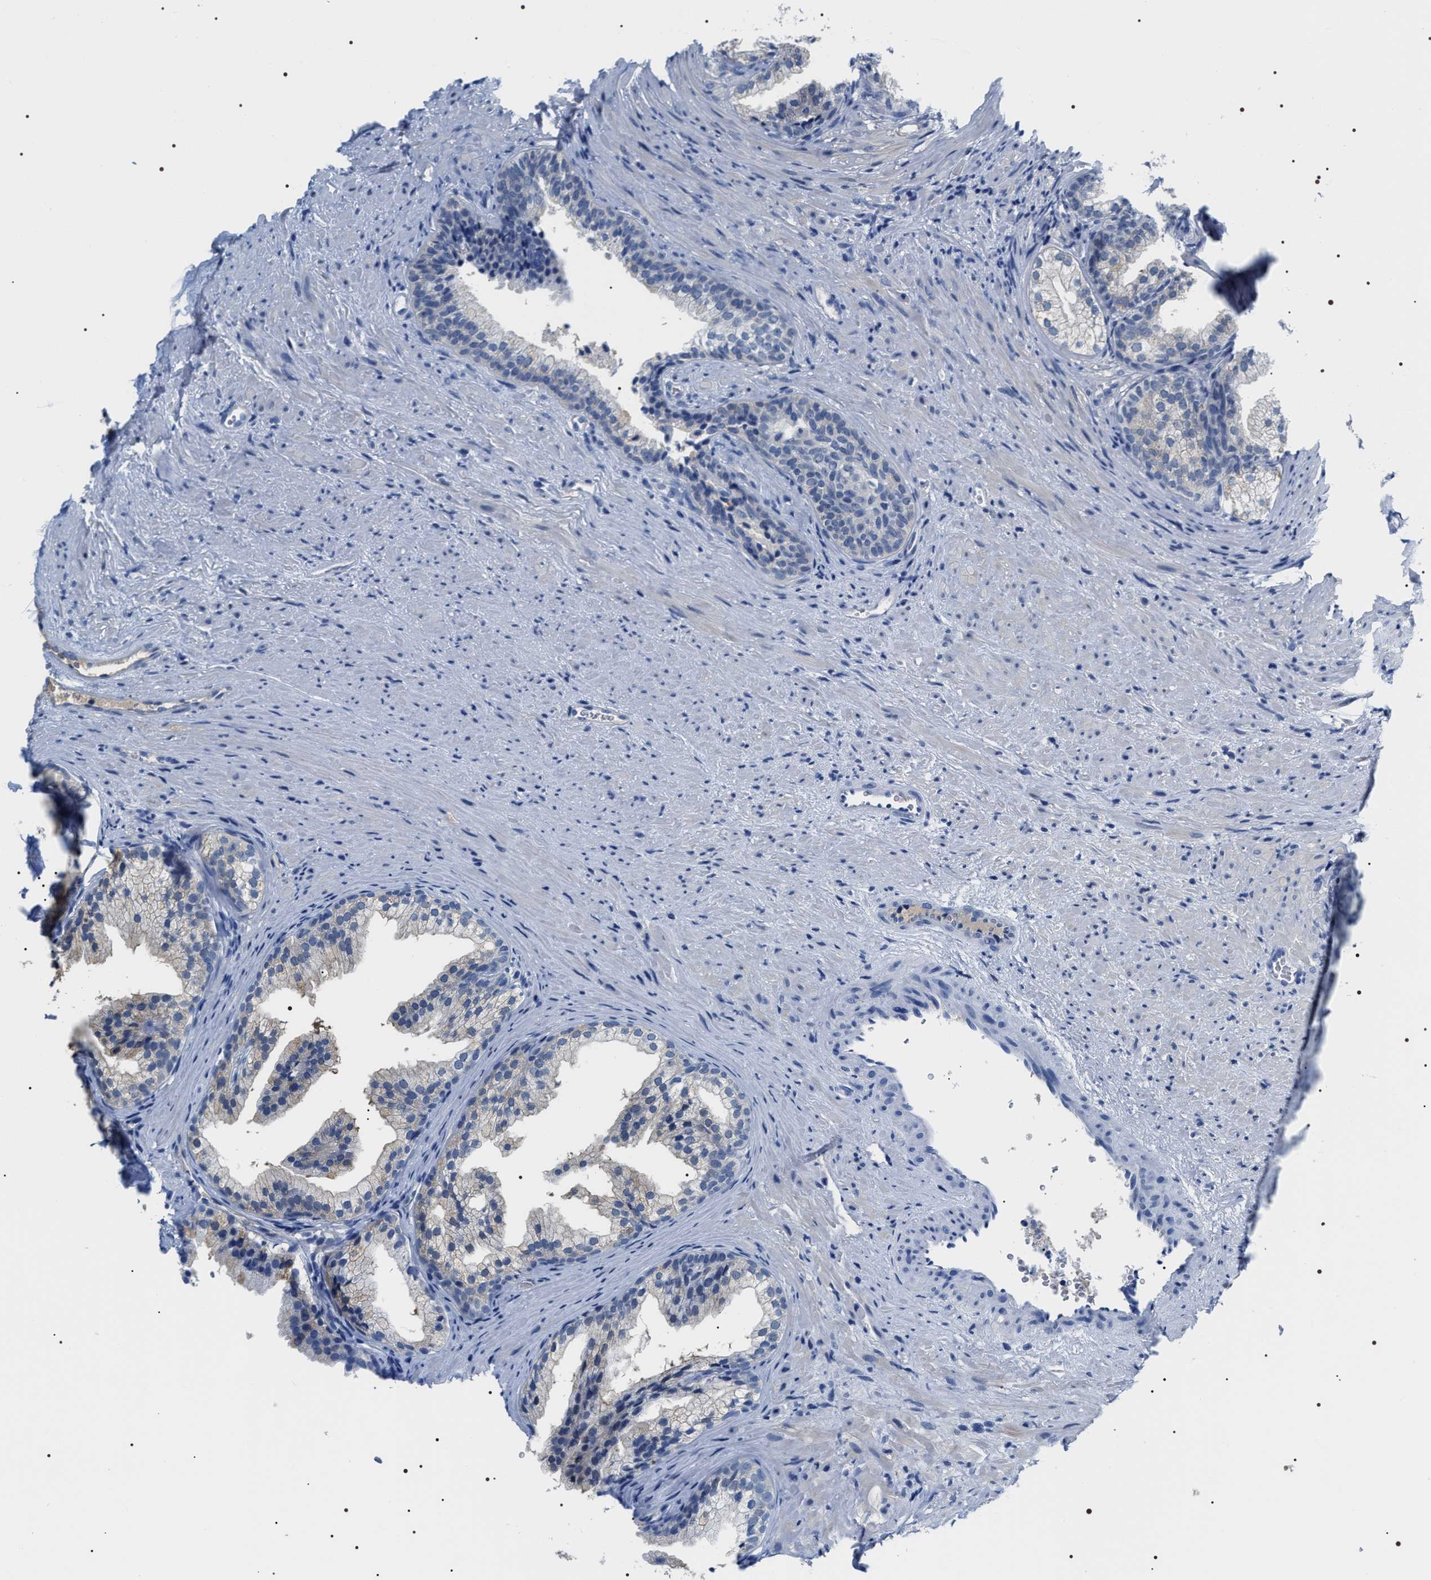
{"staining": {"intensity": "weak", "quantity": "25%-75%", "location": "cytoplasmic/membranous"}, "tissue": "prostate", "cell_type": "Glandular cells", "image_type": "normal", "snomed": [{"axis": "morphology", "description": "Normal tissue, NOS"}, {"axis": "topography", "description": "Prostate"}], "caption": "Weak cytoplasmic/membranous protein staining is appreciated in about 25%-75% of glandular cells in prostate. The protein of interest is shown in brown color, while the nuclei are stained blue.", "gene": "ADH4", "patient": {"sex": "male", "age": 76}}